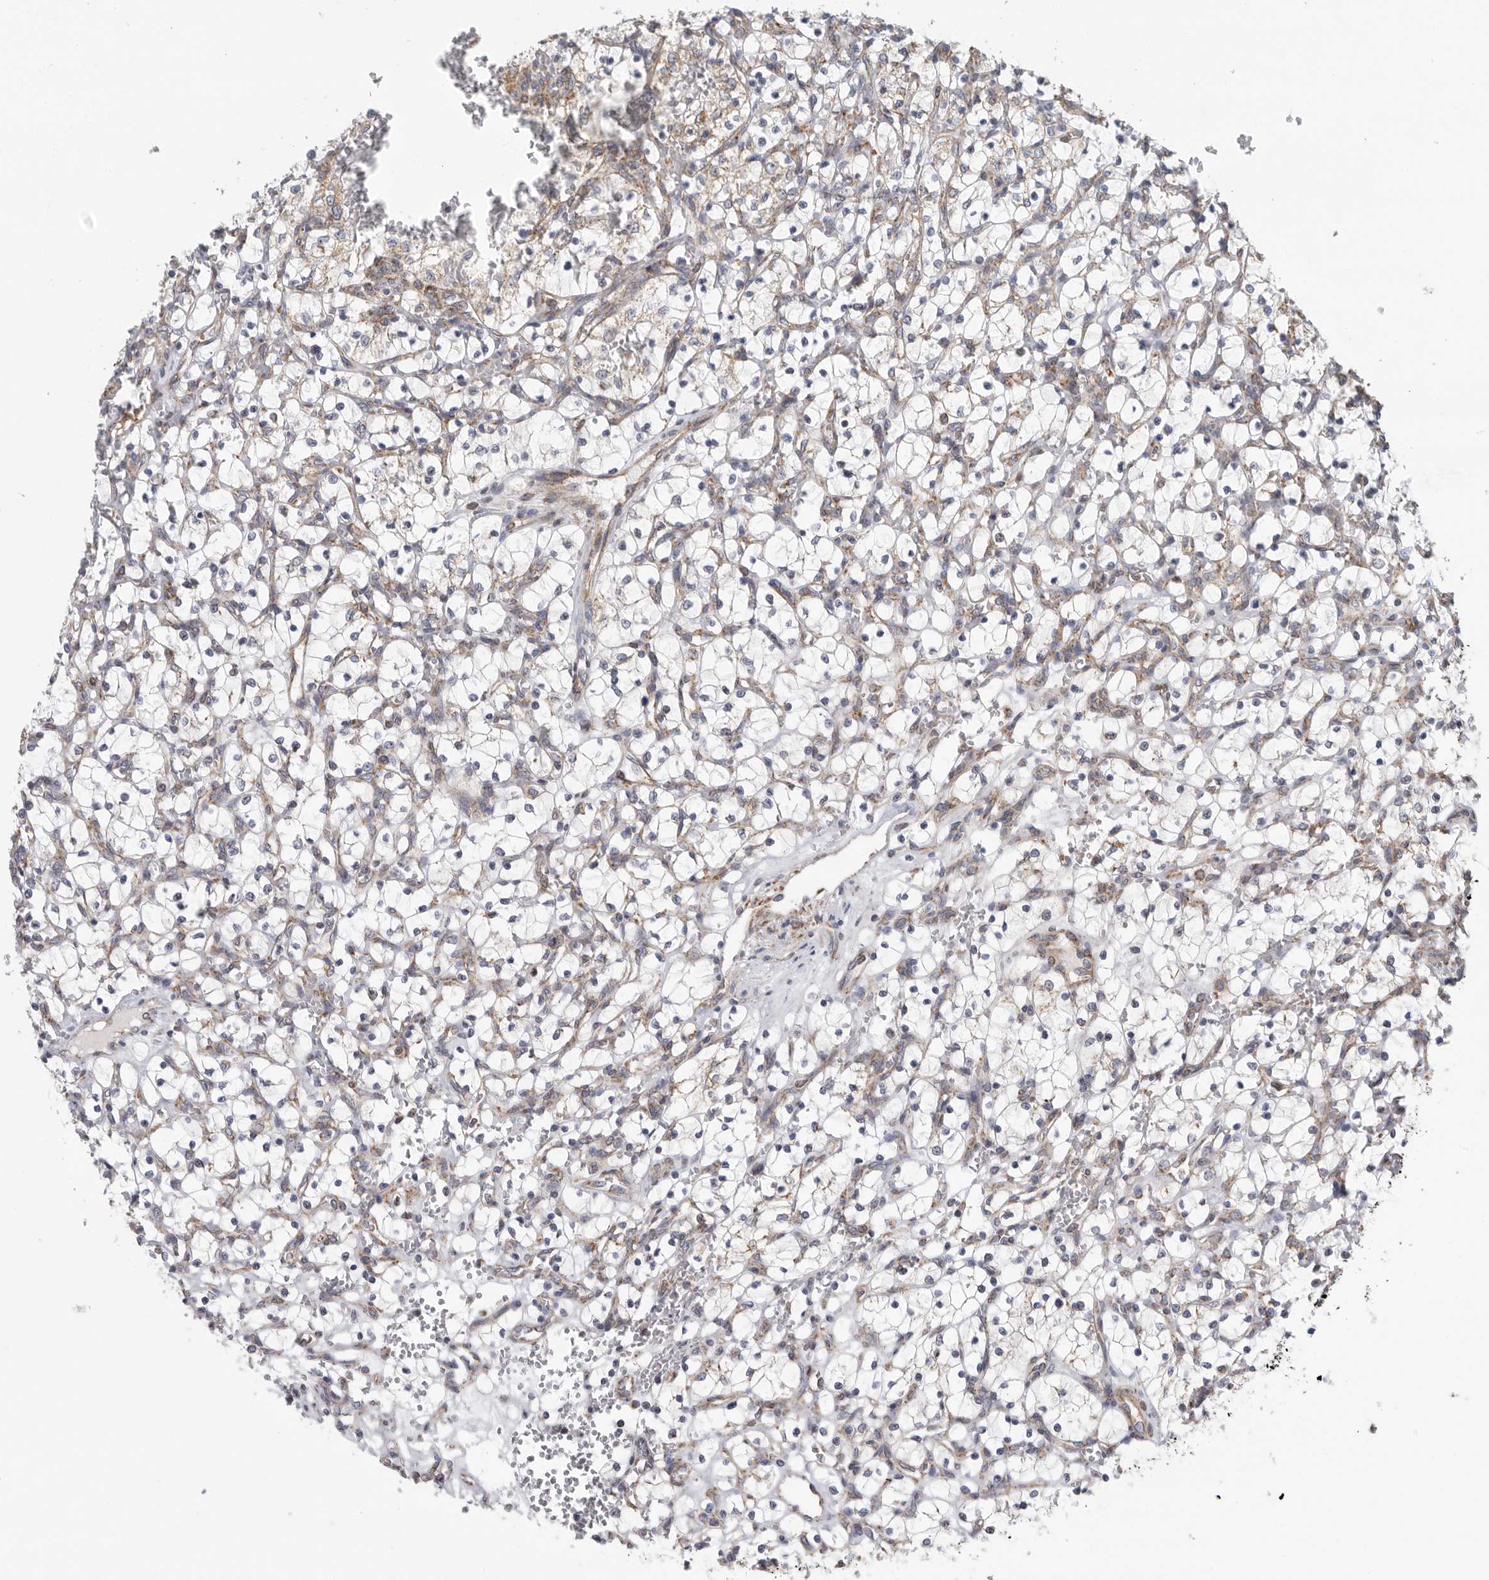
{"staining": {"intensity": "weak", "quantity": "<25%", "location": "cytoplasmic/membranous"}, "tissue": "renal cancer", "cell_type": "Tumor cells", "image_type": "cancer", "snomed": [{"axis": "morphology", "description": "Adenocarcinoma, NOS"}, {"axis": "topography", "description": "Kidney"}], "caption": "Protein analysis of adenocarcinoma (renal) demonstrates no significant positivity in tumor cells.", "gene": "FKBP8", "patient": {"sex": "female", "age": 69}}